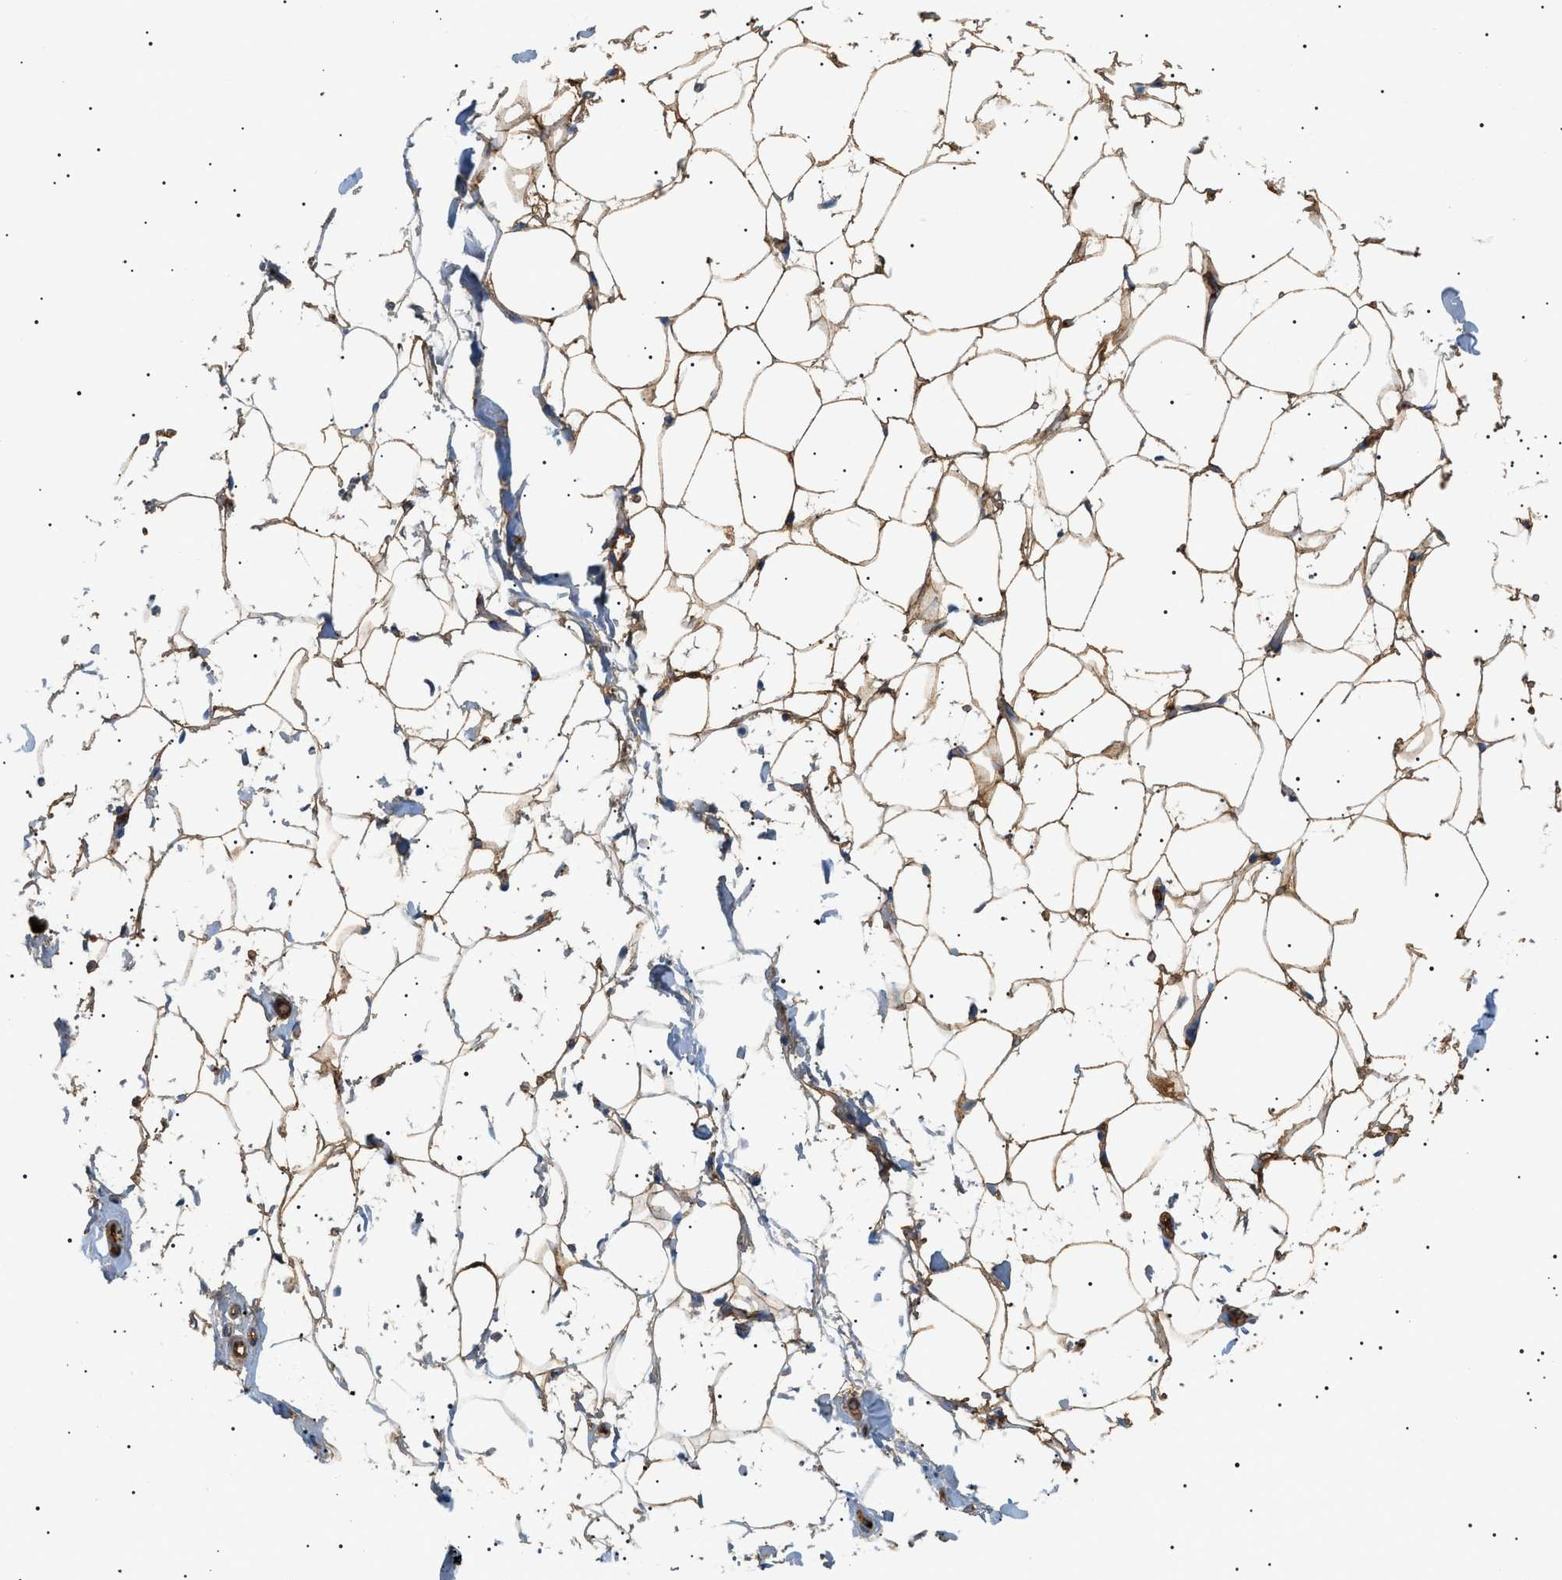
{"staining": {"intensity": "moderate", "quantity": ">75%", "location": "cytoplasmic/membranous"}, "tissue": "adipose tissue", "cell_type": "Adipocytes", "image_type": "normal", "snomed": [{"axis": "morphology", "description": "Normal tissue, NOS"}, {"axis": "topography", "description": "Breast"}, {"axis": "topography", "description": "Soft tissue"}], "caption": "Immunohistochemistry staining of normal adipose tissue, which exhibits medium levels of moderate cytoplasmic/membranous expression in about >75% of adipocytes indicating moderate cytoplasmic/membranous protein positivity. The staining was performed using DAB (brown) for protein detection and nuclei were counterstained in hematoxylin (blue).", "gene": "LPA", "patient": {"sex": "female", "age": 75}}